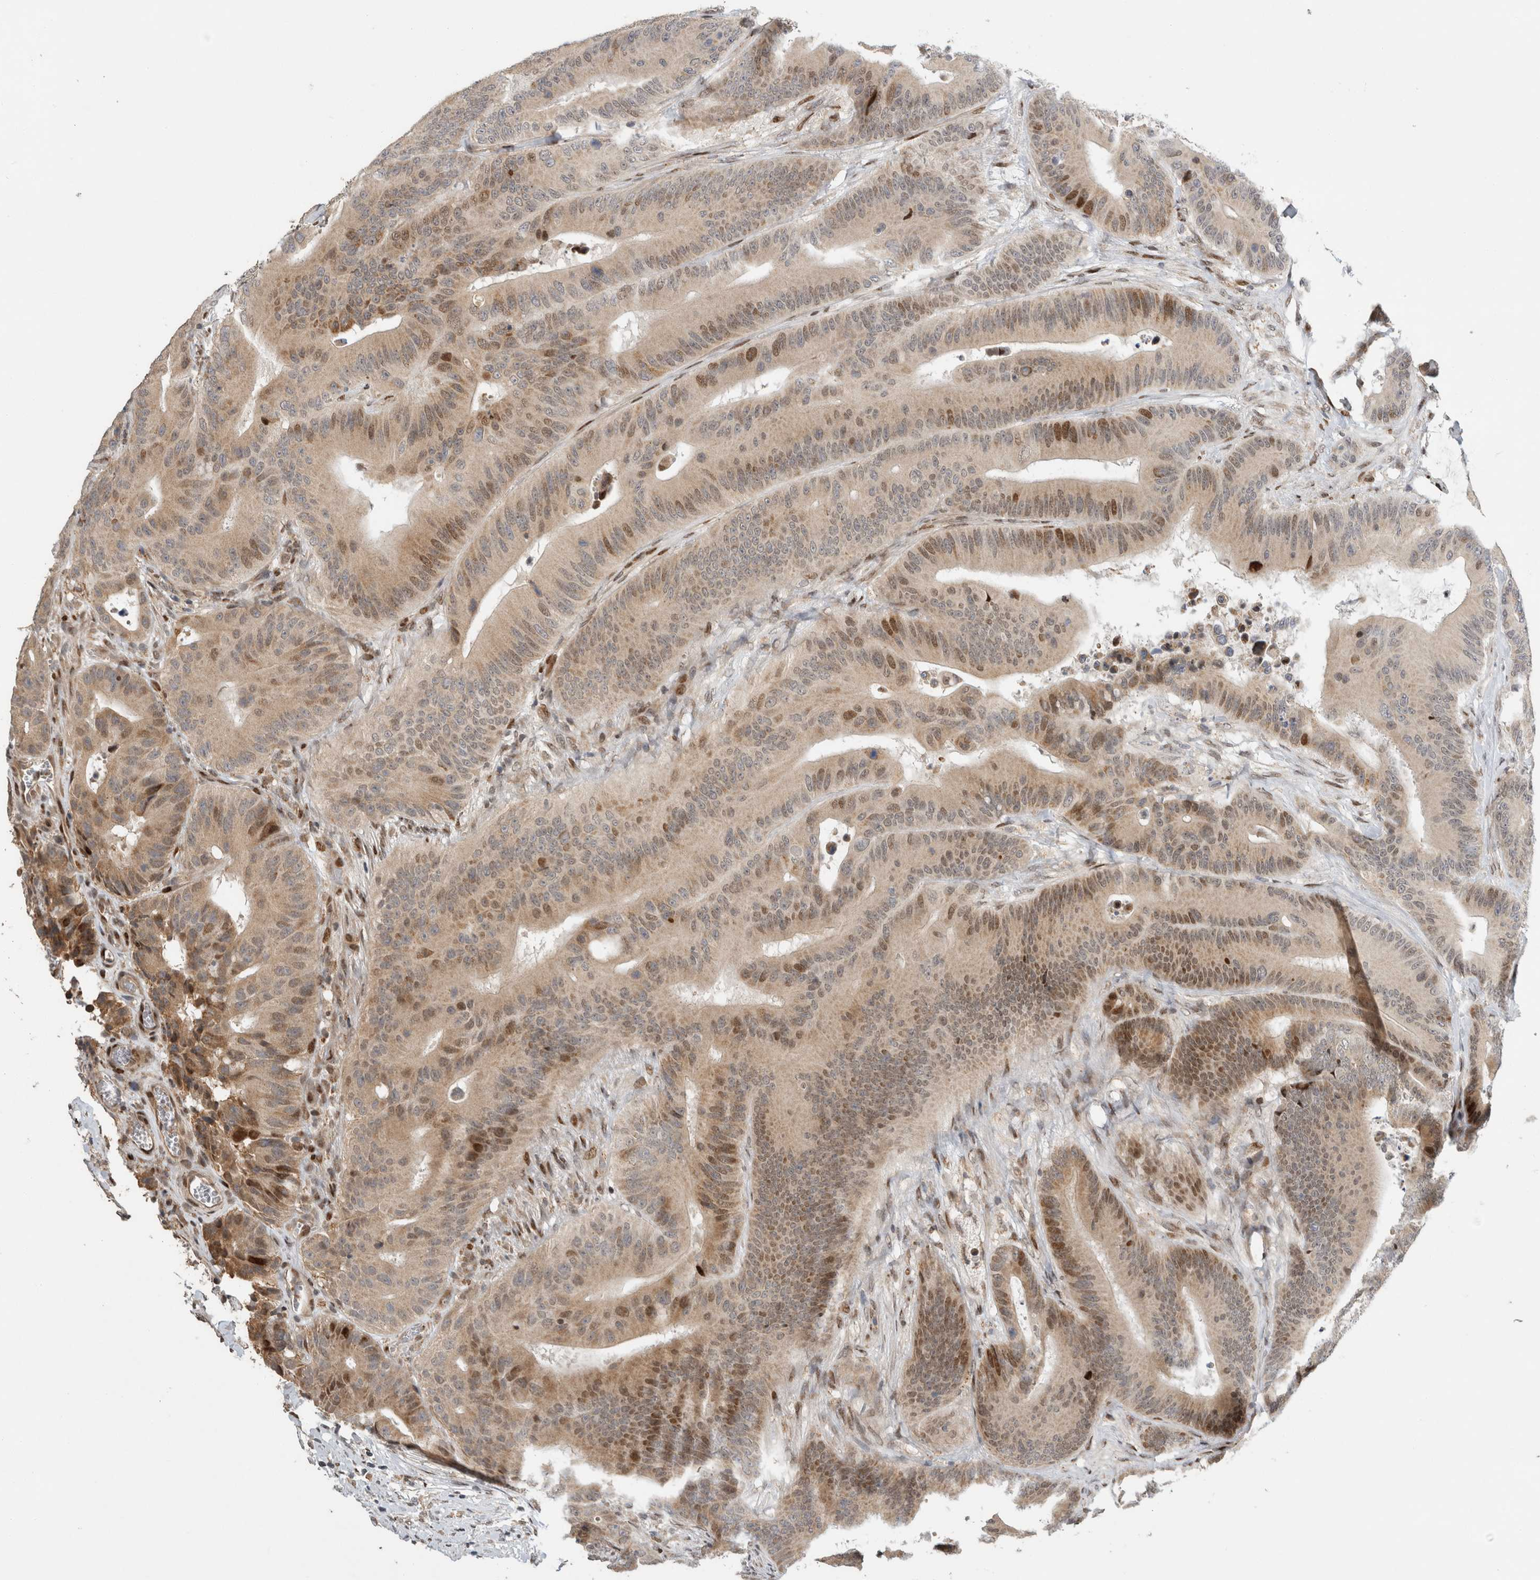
{"staining": {"intensity": "moderate", "quantity": "25%-75%", "location": "nuclear"}, "tissue": "colorectal cancer", "cell_type": "Tumor cells", "image_type": "cancer", "snomed": [{"axis": "morphology", "description": "Adenocarcinoma, NOS"}, {"axis": "topography", "description": "Colon"}], "caption": "Brown immunohistochemical staining in adenocarcinoma (colorectal) shows moderate nuclear expression in about 25%-75% of tumor cells. Using DAB (brown) and hematoxylin (blue) stains, captured at high magnification using brightfield microscopy.", "gene": "C8orf58", "patient": {"sex": "male", "age": 83}}